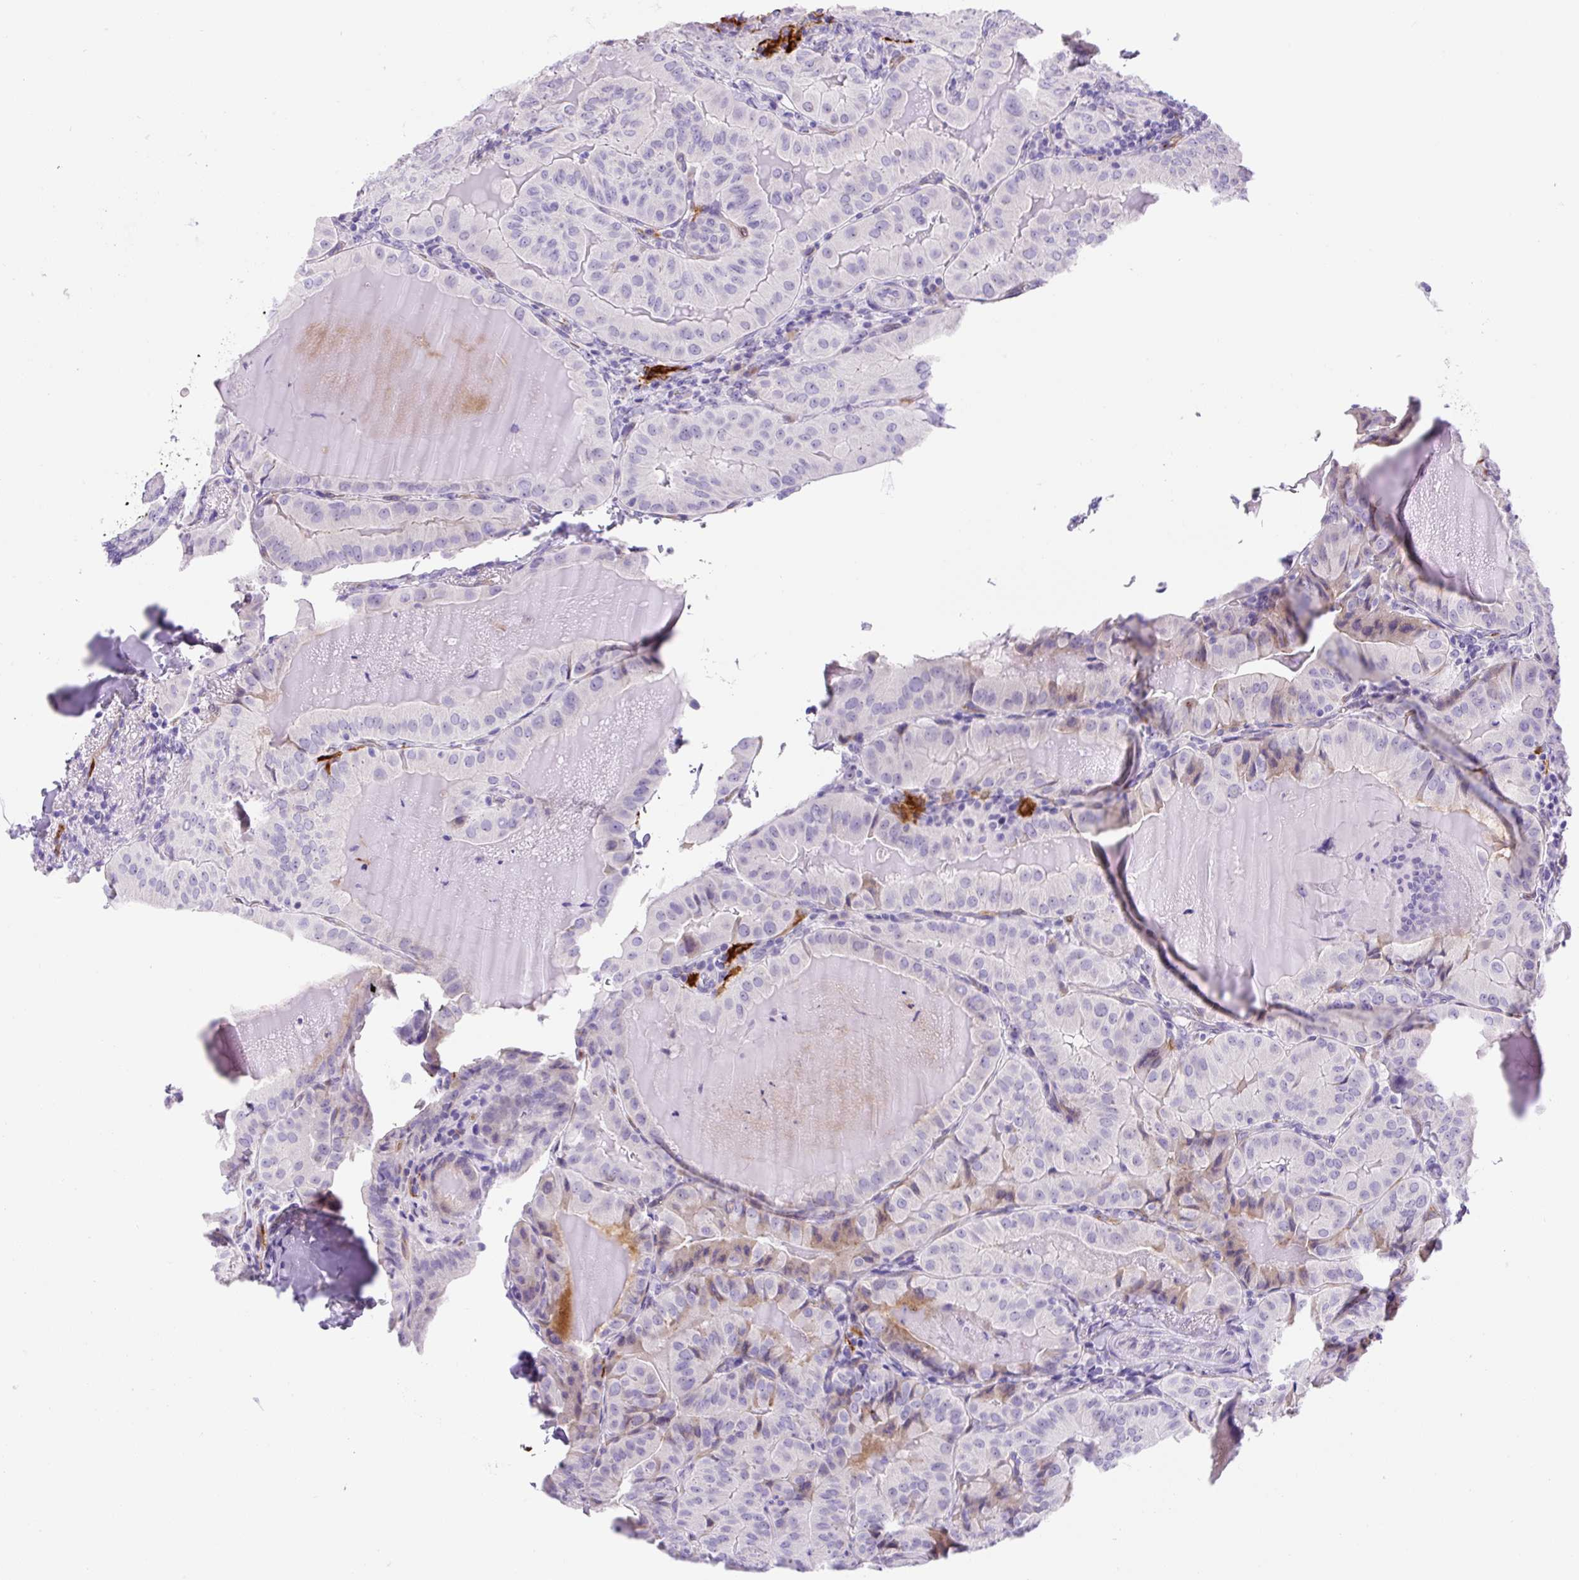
{"staining": {"intensity": "negative", "quantity": "none", "location": "none"}, "tissue": "thyroid cancer", "cell_type": "Tumor cells", "image_type": "cancer", "snomed": [{"axis": "morphology", "description": "Papillary adenocarcinoma, NOS"}, {"axis": "topography", "description": "Thyroid gland"}], "caption": "Immunohistochemistry histopathology image of neoplastic tissue: thyroid cancer stained with DAB (3,3'-diaminobenzidine) reveals no significant protein staining in tumor cells. (DAB (3,3'-diaminobenzidine) immunohistochemistry (IHC) with hematoxylin counter stain).", "gene": "ASB4", "patient": {"sex": "female", "age": 68}}